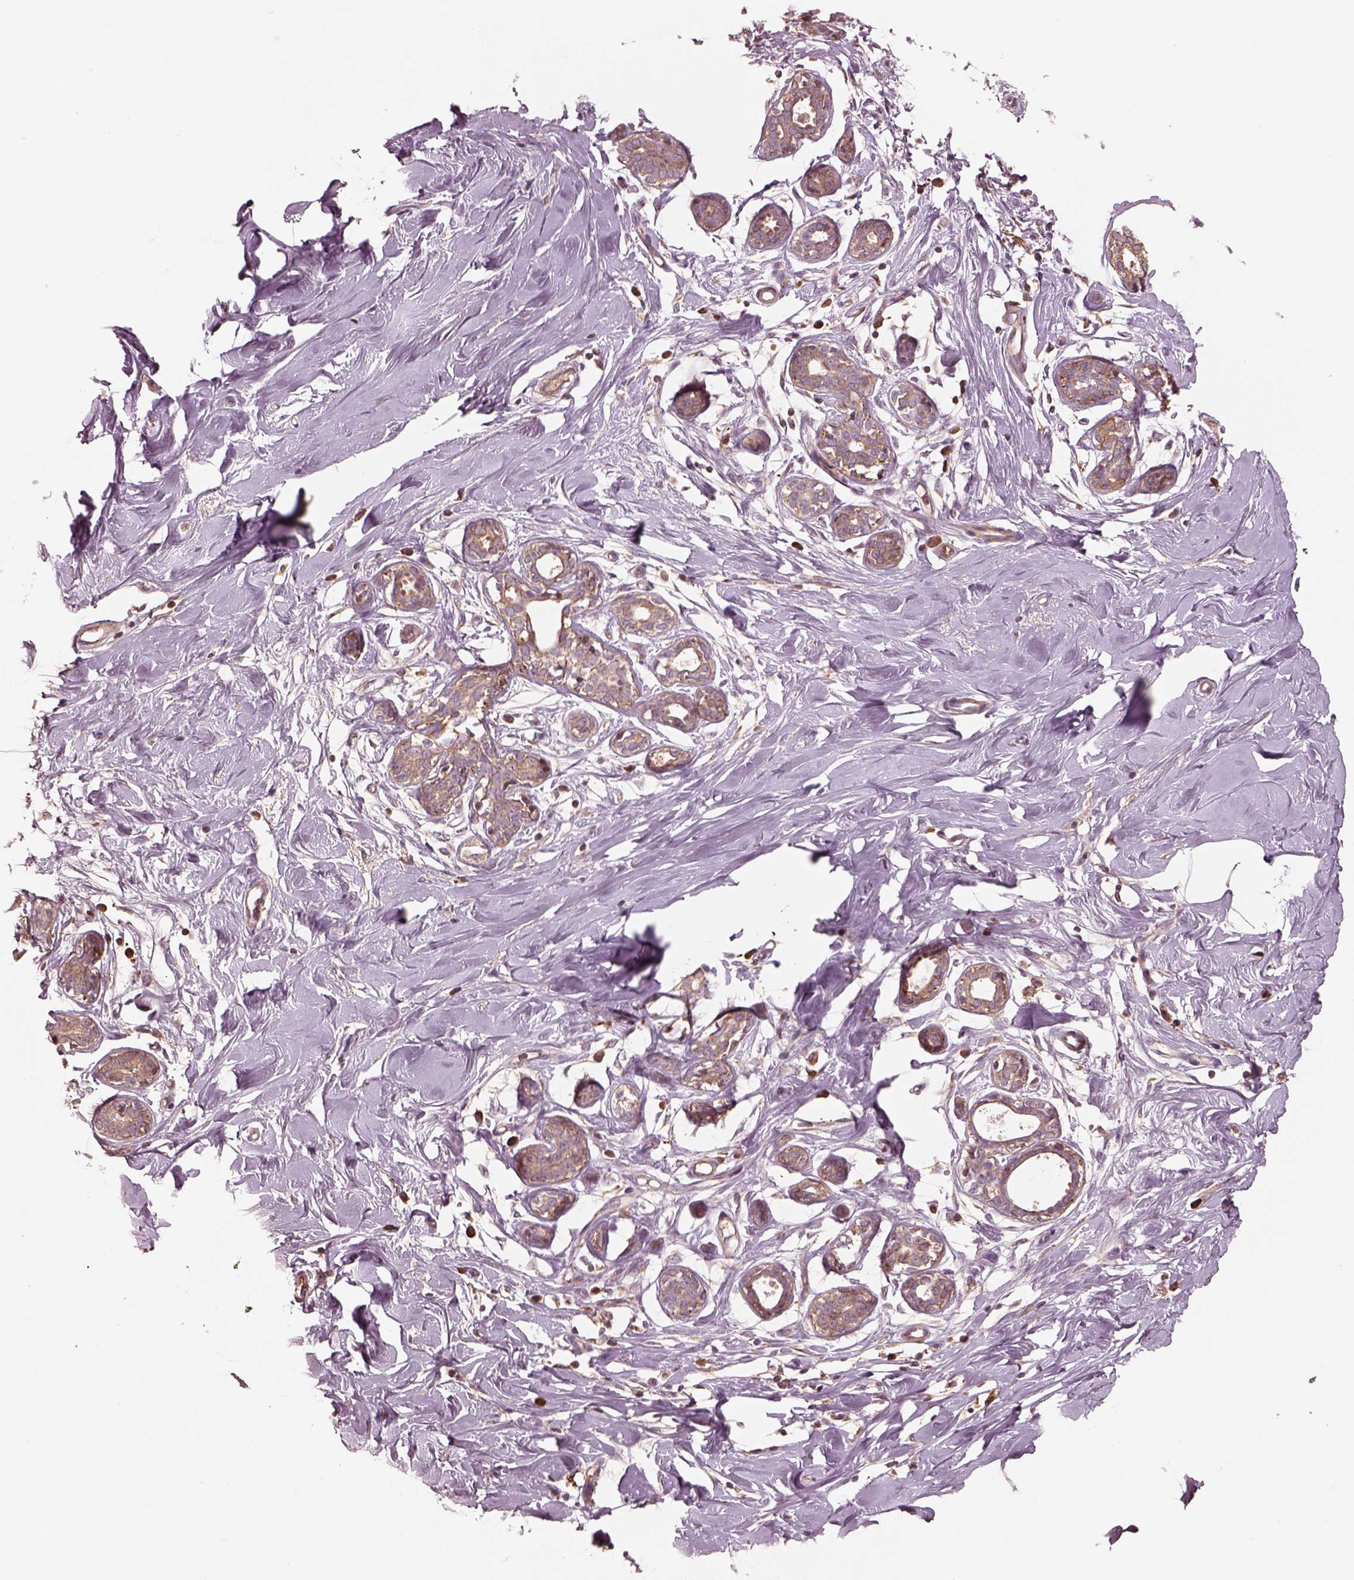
{"staining": {"intensity": "negative", "quantity": "none", "location": "none"}, "tissue": "breast", "cell_type": "Adipocytes", "image_type": "normal", "snomed": [{"axis": "morphology", "description": "Normal tissue, NOS"}, {"axis": "topography", "description": "Breast"}], "caption": "Human breast stained for a protein using immunohistochemistry (IHC) demonstrates no expression in adipocytes.", "gene": "ASCC2", "patient": {"sex": "female", "age": 27}}